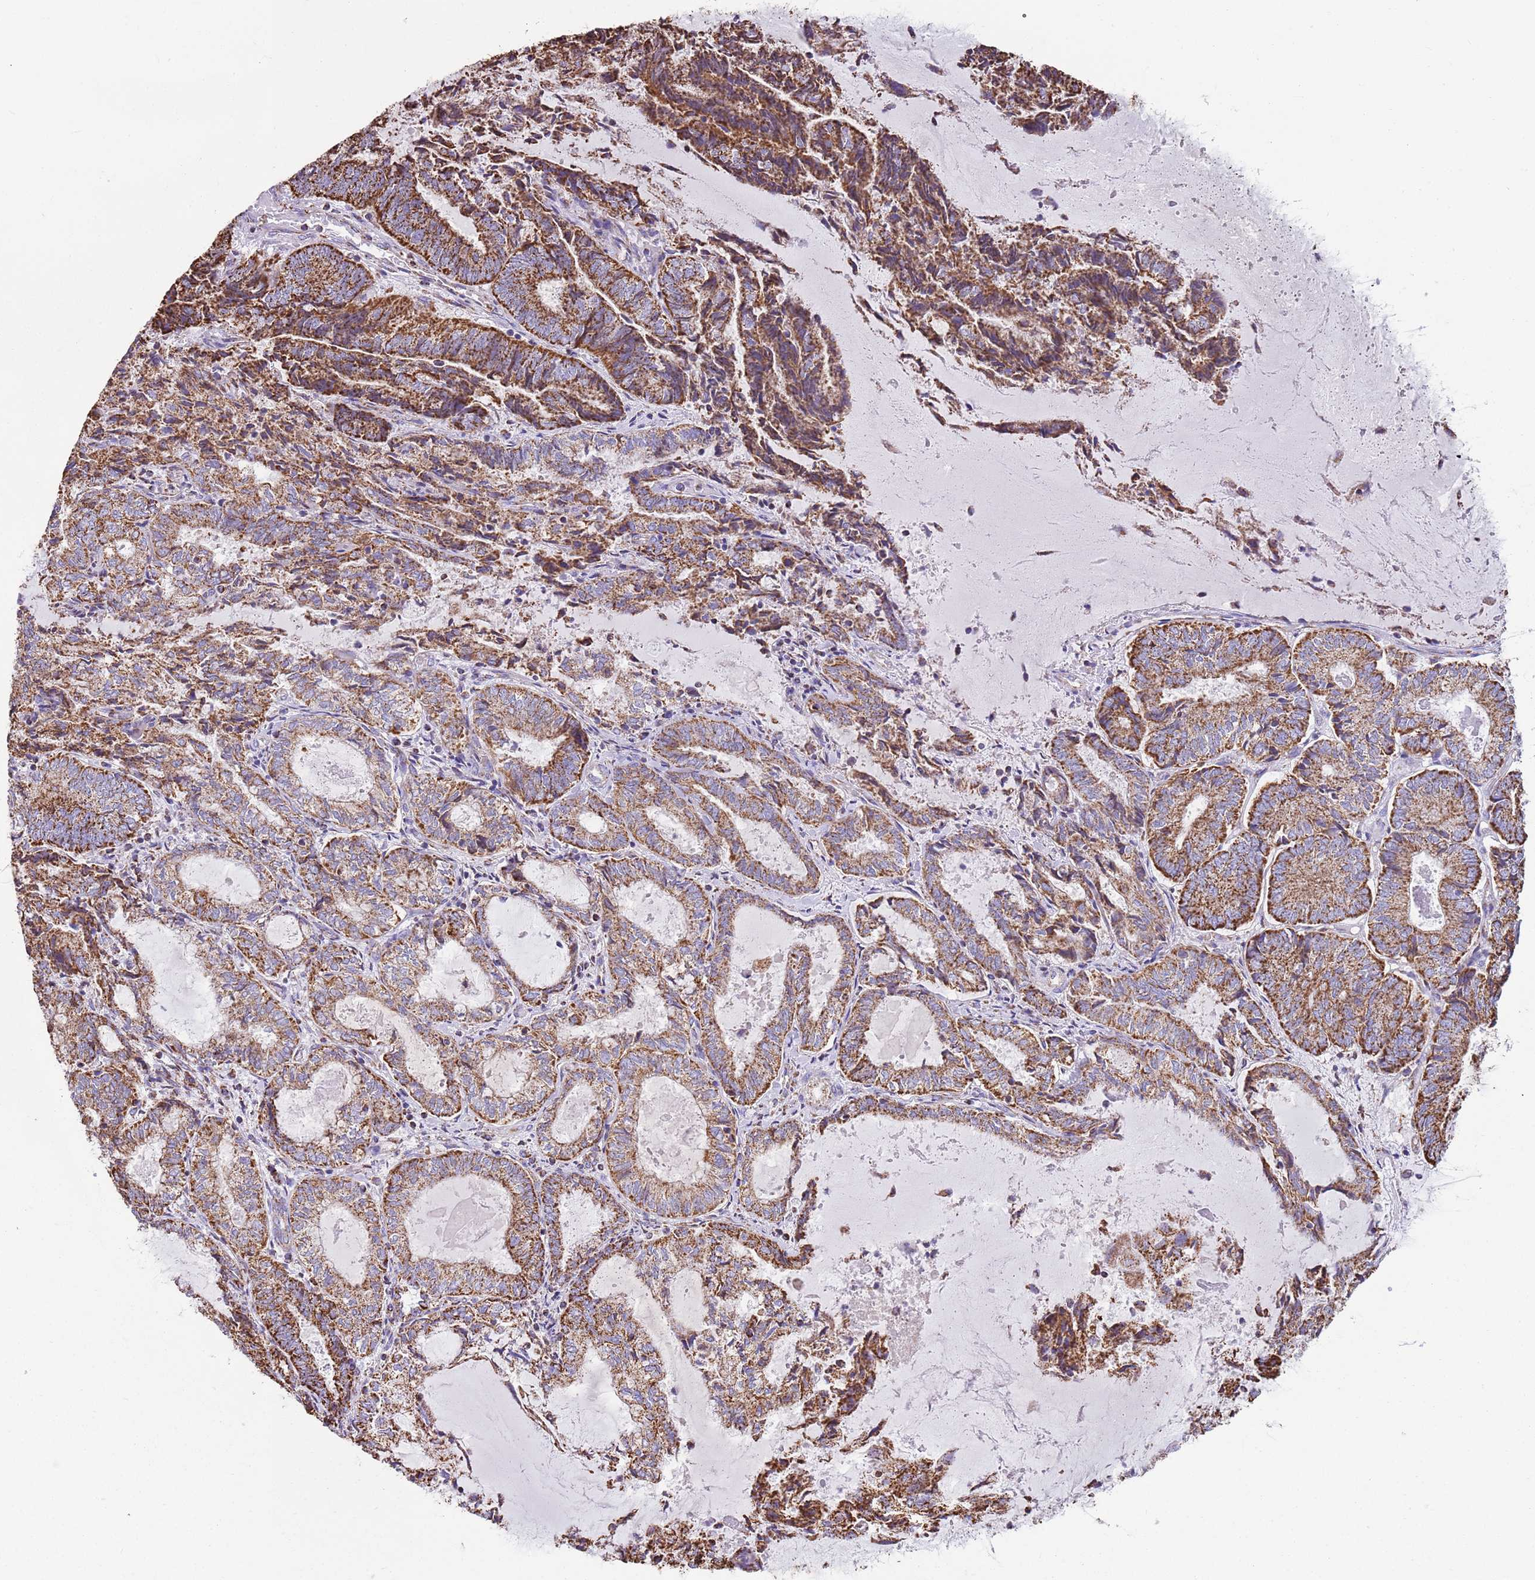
{"staining": {"intensity": "strong", "quantity": ">75%", "location": "cytoplasmic/membranous"}, "tissue": "endometrial cancer", "cell_type": "Tumor cells", "image_type": "cancer", "snomed": [{"axis": "morphology", "description": "Adenocarcinoma, NOS"}, {"axis": "topography", "description": "Endometrium"}], "caption": "The micrograph demonstrates a brown stain indicating the presence of a protein in the cytoplasmic/membranous of tumor cells in endometrial cancer.", "gene": "TTLL1", "patient": {"sex": "female", "age": 80}}